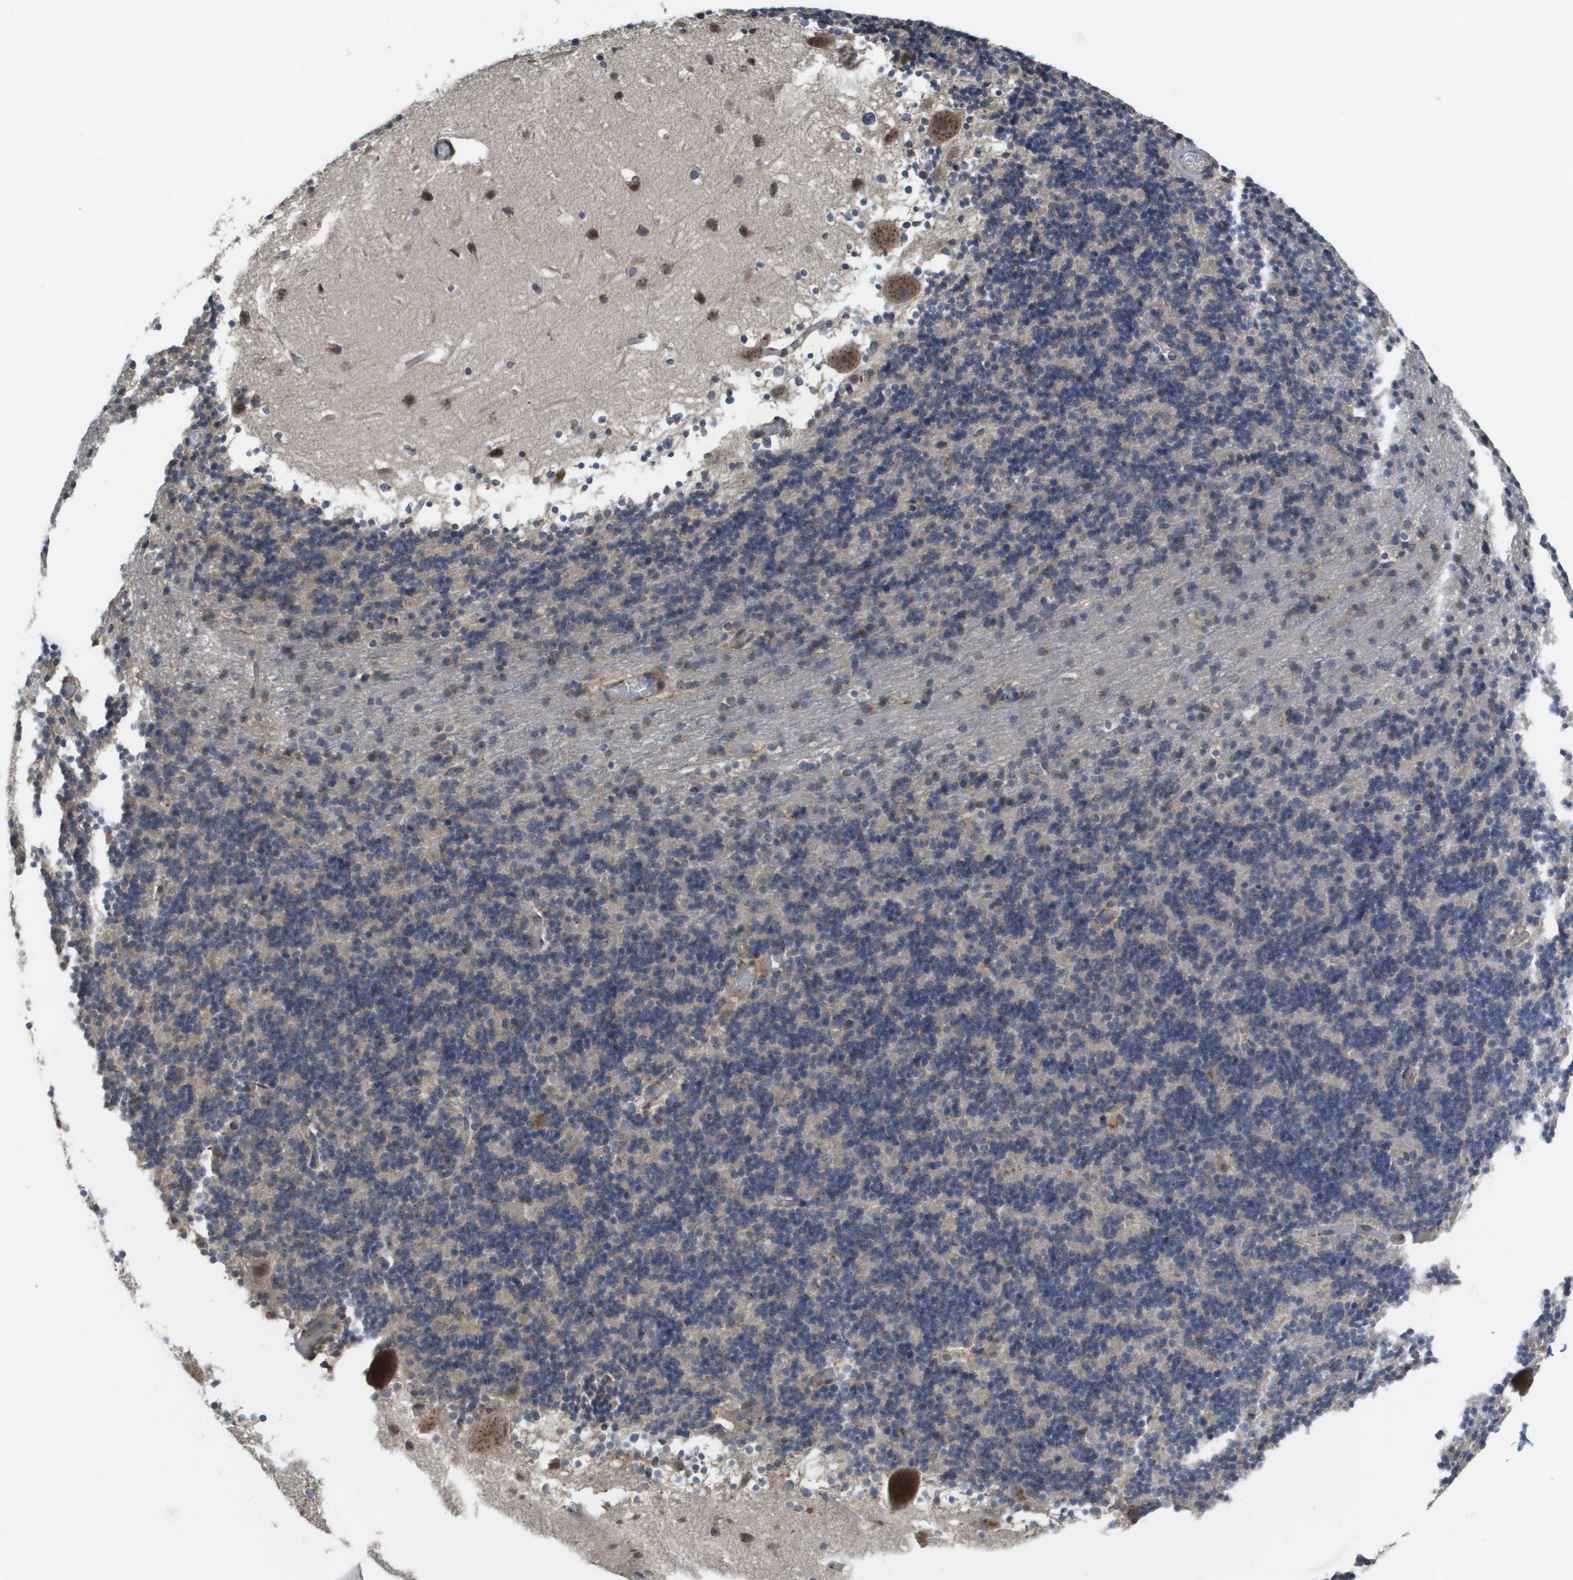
{"staining": {"intensity": "weak", "quantity": "<25%", "location": "cytoplasmic/membranous"}, "tissue": "cerebellum", "cell_type": "Cells in granular layer", "image_type": "normal", "snomed": [{"axis": "morphology", "description": "Normal tissue, NOS"}, {"axis": "topography", "description": "Cerebellum"}], "caption": "Immunohistochemistry histopathology image of benign cerebellum: cerebellum stained with DAB shows no significant protein positivity in cells in granular layer. The staining is performed using DAB (3,3'-diaminobenzidine) brown chromogen with nuclei counter-stained in using hematoxylin.", "gene": "PCK1", "patient": {"sex": "male", "age": 45}}